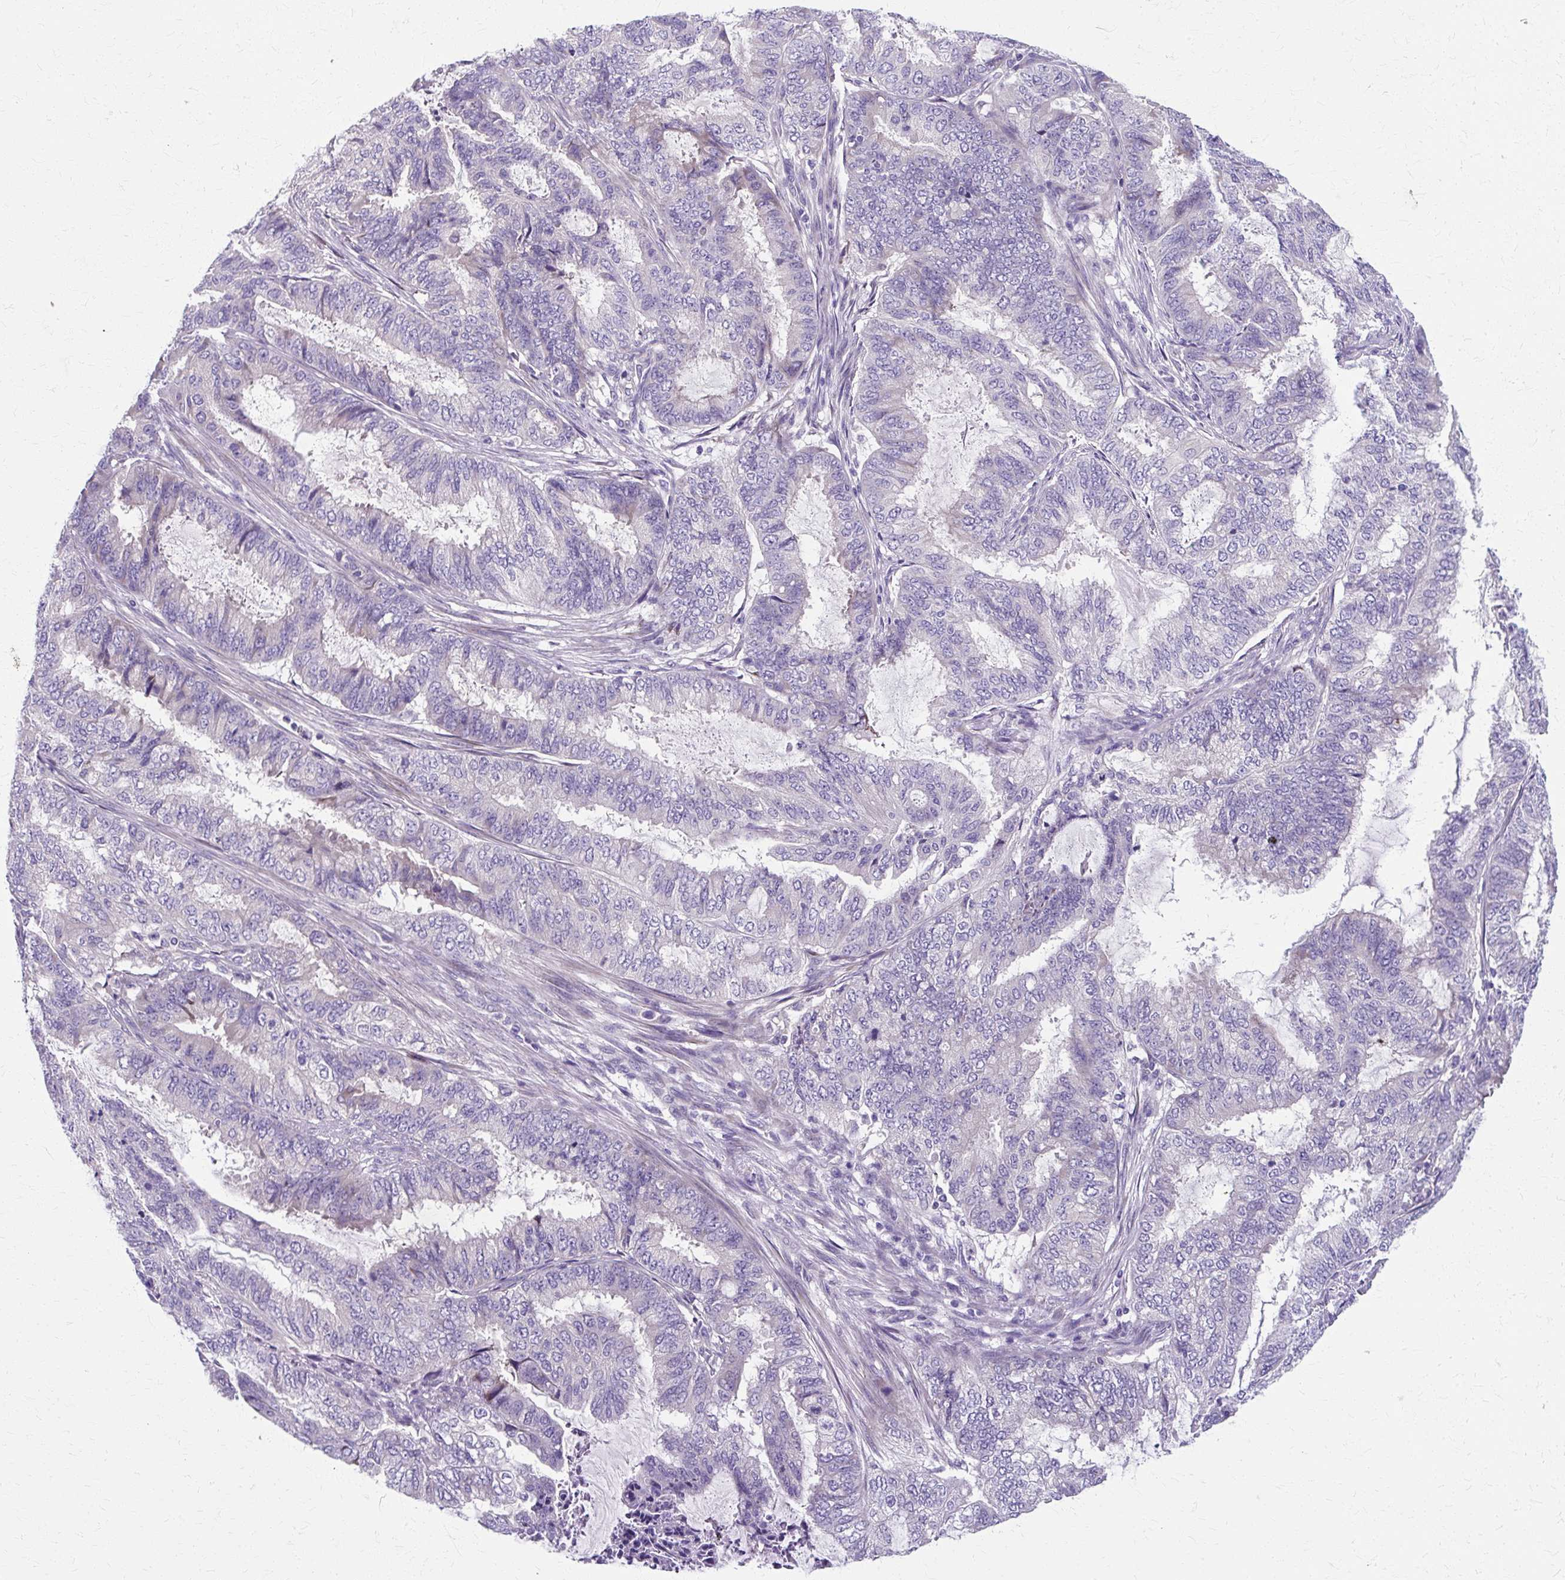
{"staining": {"intensity": "negative", "quantity": "none", "location": "none"}, "tissue": "endometrial cancer", "cell_type": "Tumor cells", "image_type": "cancer", "snomed": [{"axis": "morphology", "description": "Adenocarcinoma, NOS"}, {"axis": "topography", "description": "Endometrium"}], "caption": "IHC image of human endometrial cancer stained for a protein (brown), which displays no positivity in tumor cells.", "gene": "ZNF555", "patient": {"sex": "female", "age": 51}}